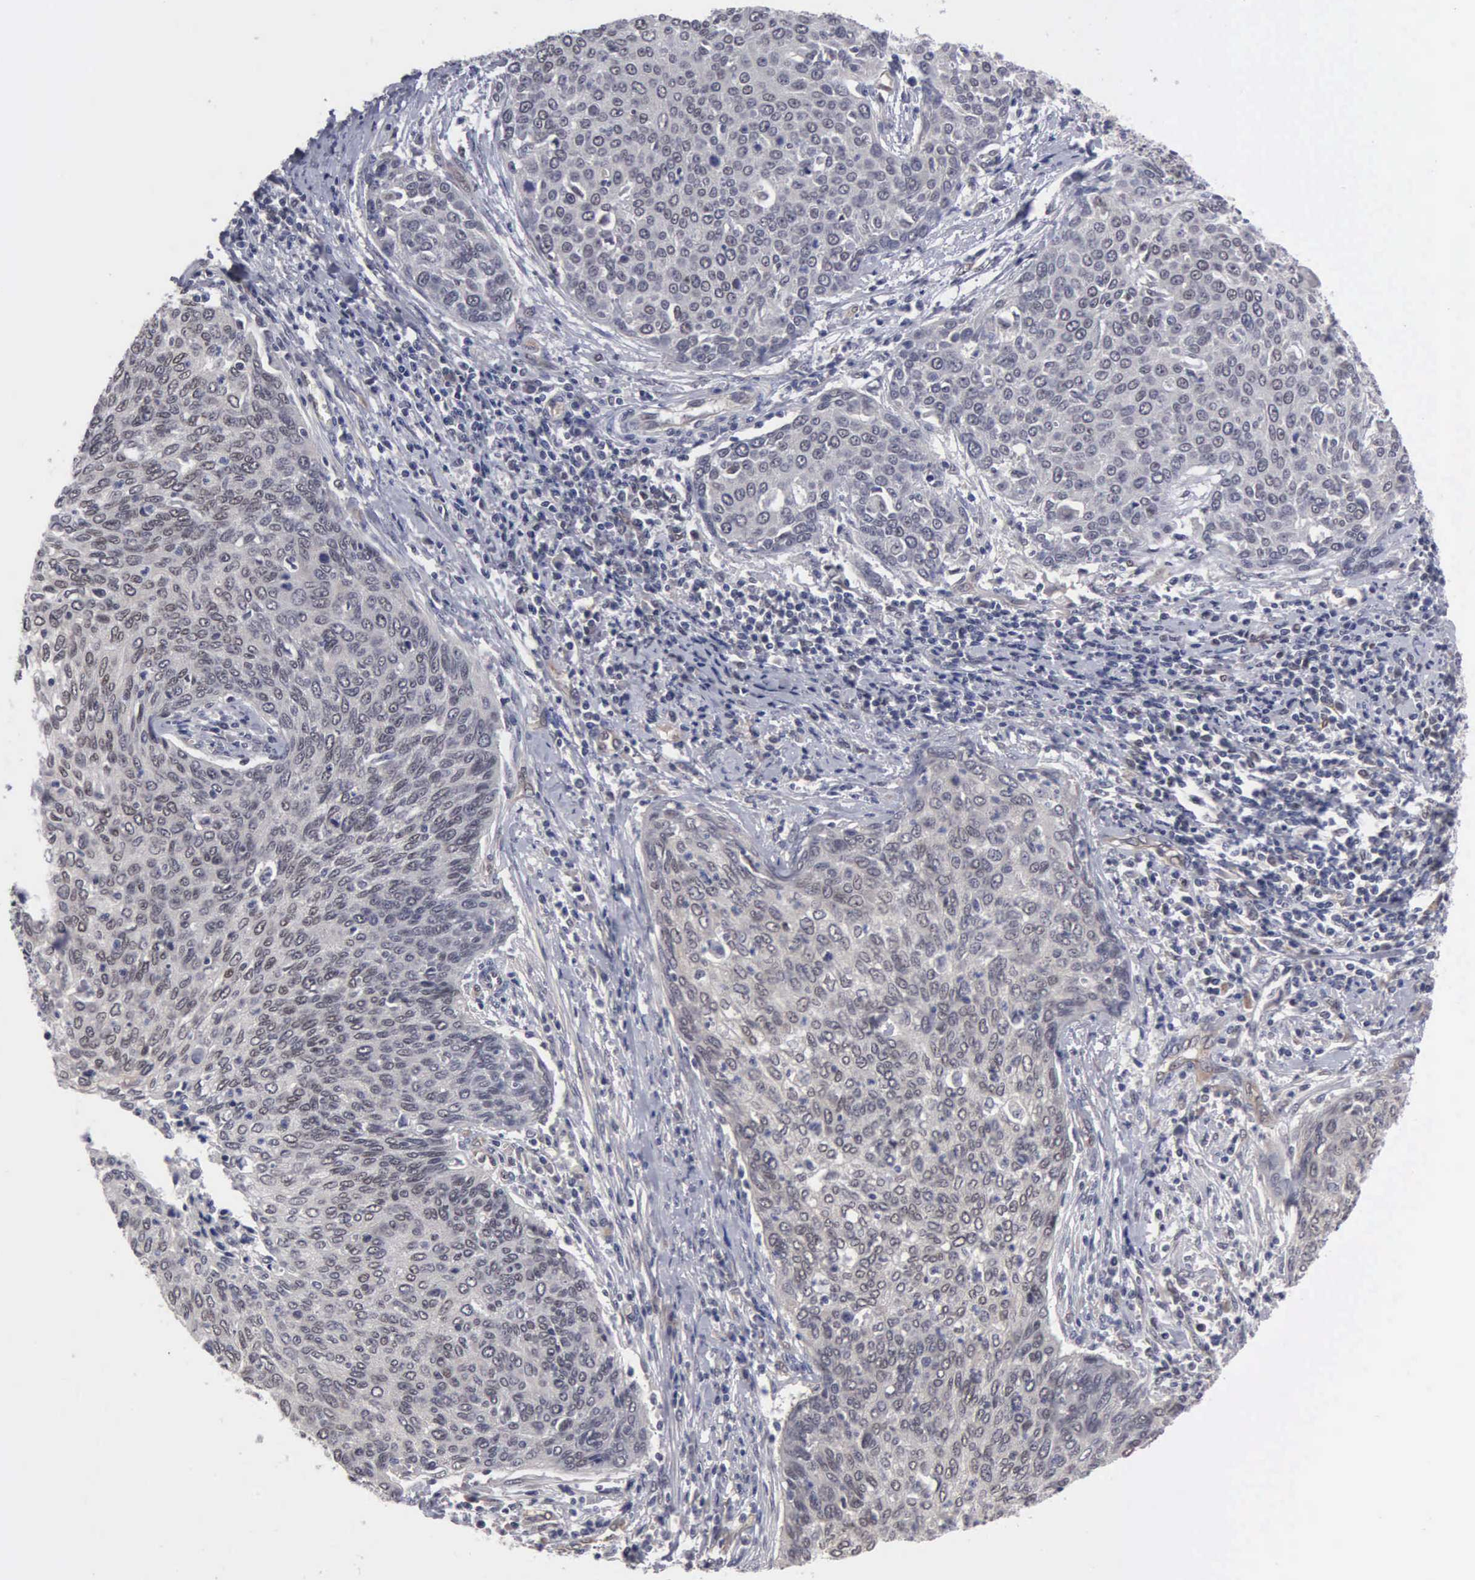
{"staining": {"intensity": "negative", "quantity": "none", "location": "none"}, "tissue": "cervical cancer", "cell_type": "Tumor cells", "image_type": "cancer", "snomed": [{"axis": "morphology", "description": "Squamous cell carcinoma, NOS"}, {"axis": "topography", "description": "Cervix"}], "caption": "Histopathology image shows no protein expression in tumor cells of cervical cancer (squamous cell carcinoma) tissue.", "gene": "ZBTB33", "patient": {"sex": "female", "age": 38}}